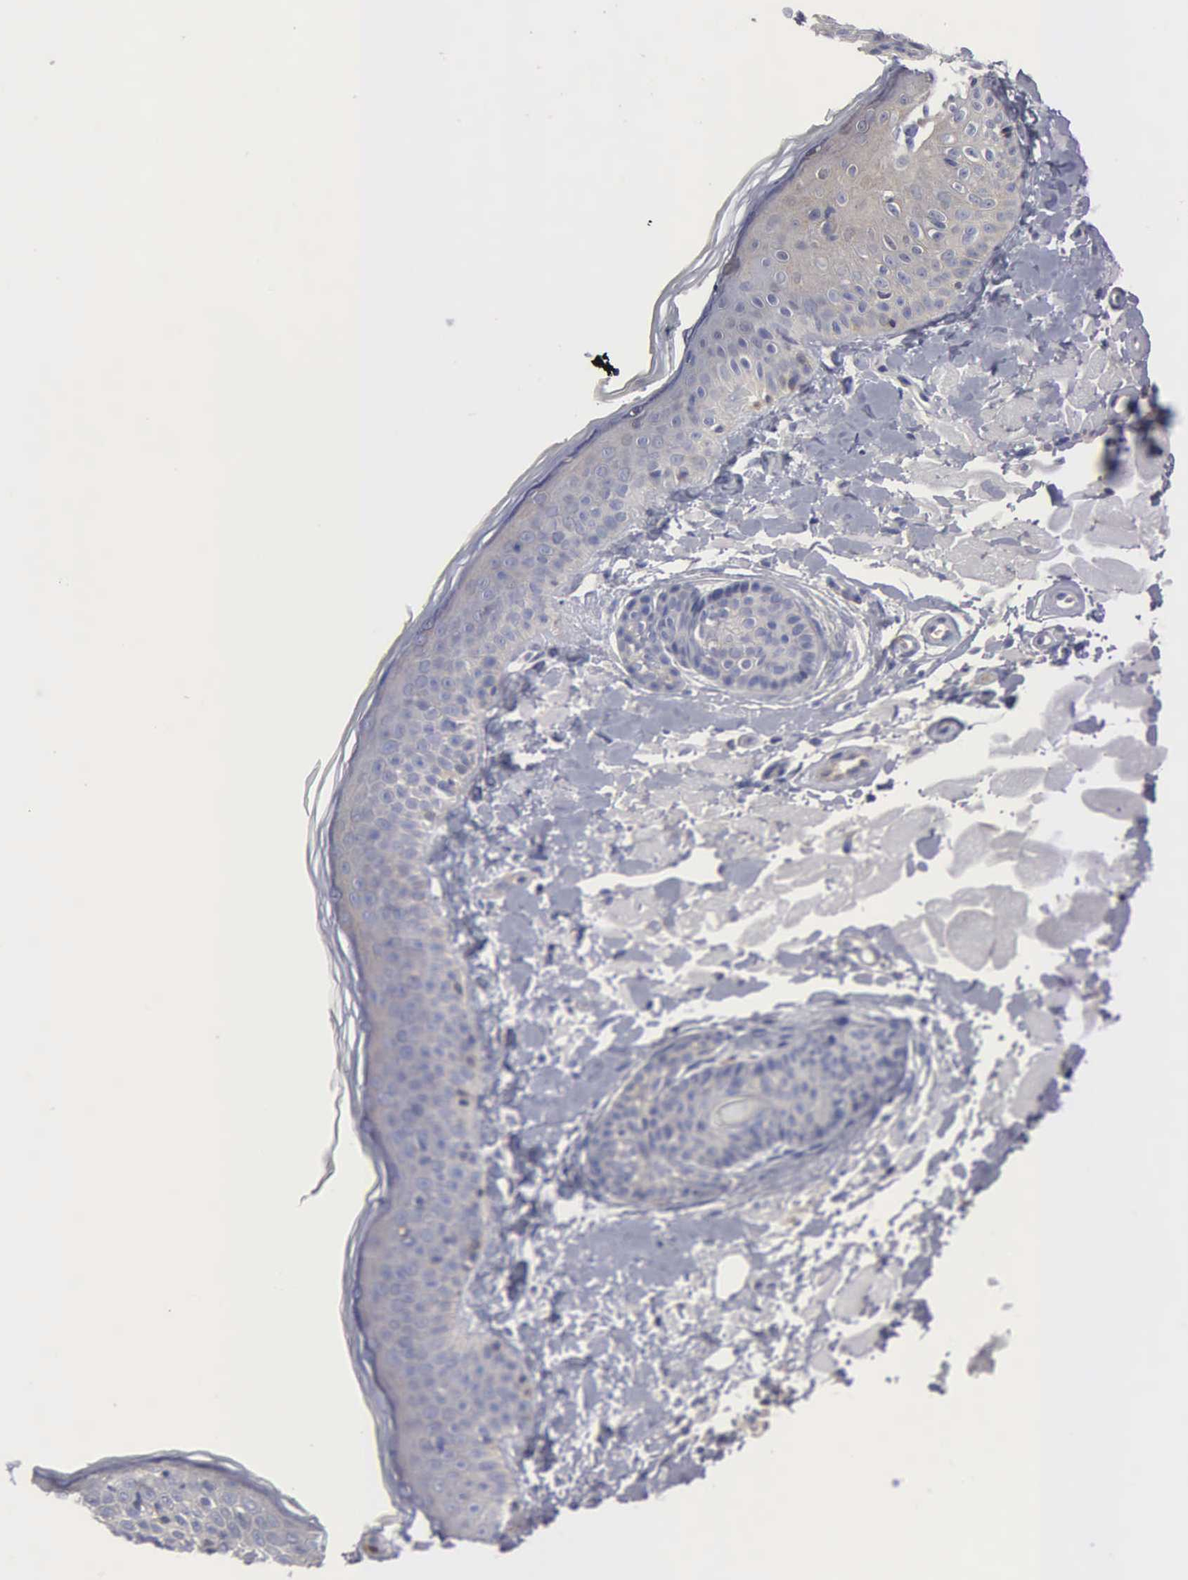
{"staining": {"intensity": "negative", "quantity": "none", "location": "none"}, "tissue": "skin", "cell_type": "Fibroblasts", "image_type": "normal", "snomed": [{"axis": "morphology", "description": "Normal tissue, NOS"}, {"axis": "topography", "description": "Skin"}], "caption": "High magnification brightfield microscopy of unremarkable skin stained with DAB (brown) and counterstained with hematoxylin (blue): fibroblasts show no significant positivity. (DAB IHC, high magnification).", "gene": "G6PD", "patient": {"sex": "male", "age": 86}}